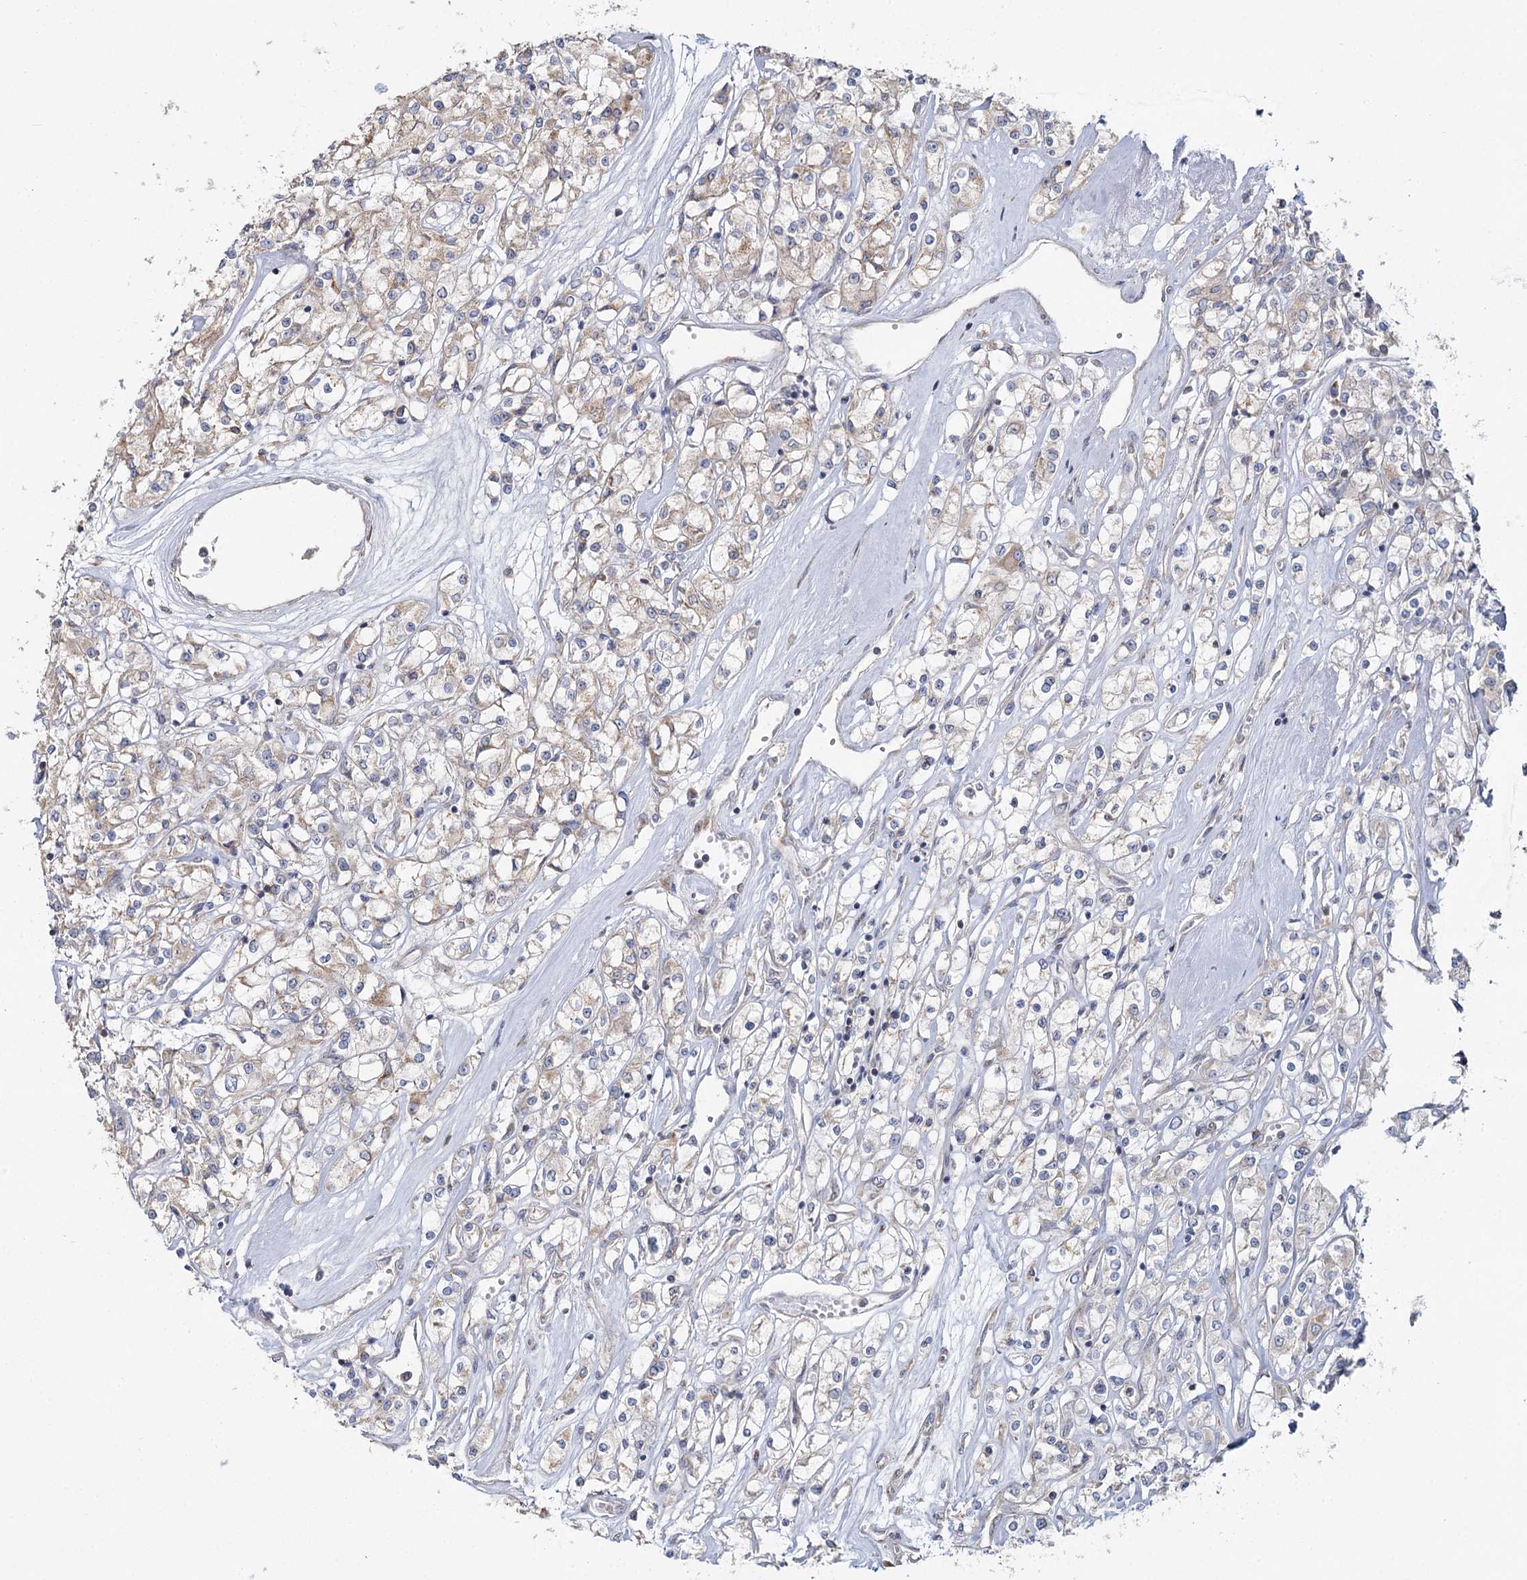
{"staining": {"intensity": "weak", "quantity": "25%-75%", "location": "cytoplasmic/membranous"}, "tissue": "renal cancer", "cell_type": "Tumor cells", "image_type": "cancer", "snomed": [{"axis": "morphology", "description": "Adenocarcinoma, NOS"}, {"axis": "topography", "description": "Kidney"}], "caption": "Weak cytoplasmic/membranous expression is seen in approximately 25%-75% of tumor cells in renal adenocarcinoma.", "gene": "ACOX2", "patient": {"sex": "female", "age": 59}}